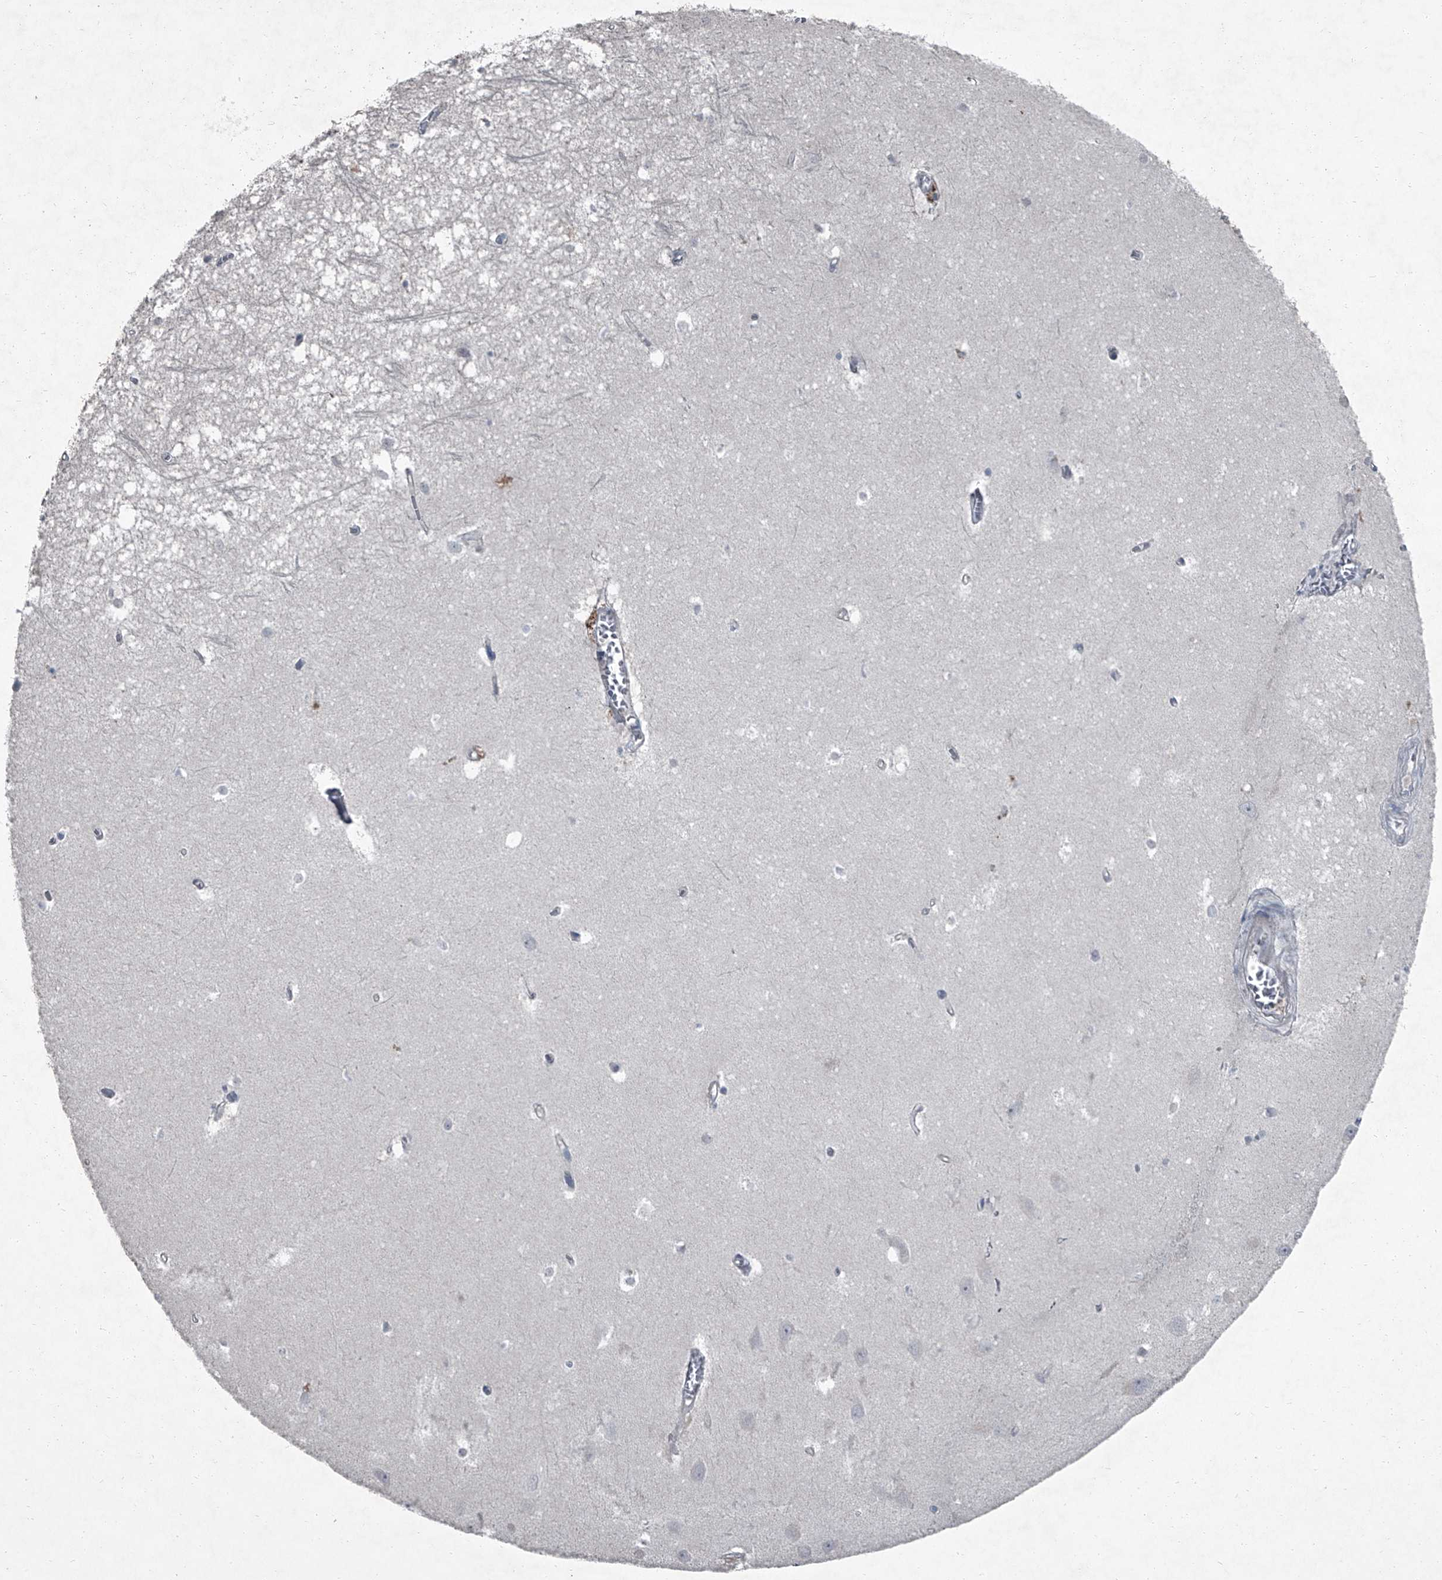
{"staining": {"intensity": "negative", "quantity": "none", "location": "none"}, "tissue": "hippocampus", "cell_type": "Glial cells", "image_type": "normal", "snomed": [{"axis": "morphology", "description": "Normal tissue, NOS"}, {"axis": "topography", "description": "Hippocampus"}], "caption": "The image demonstrates no significant expression in glial cells of hippocampus.", "gene": "HEPHL1", "patient": {"sex": "female", "age": 64}}